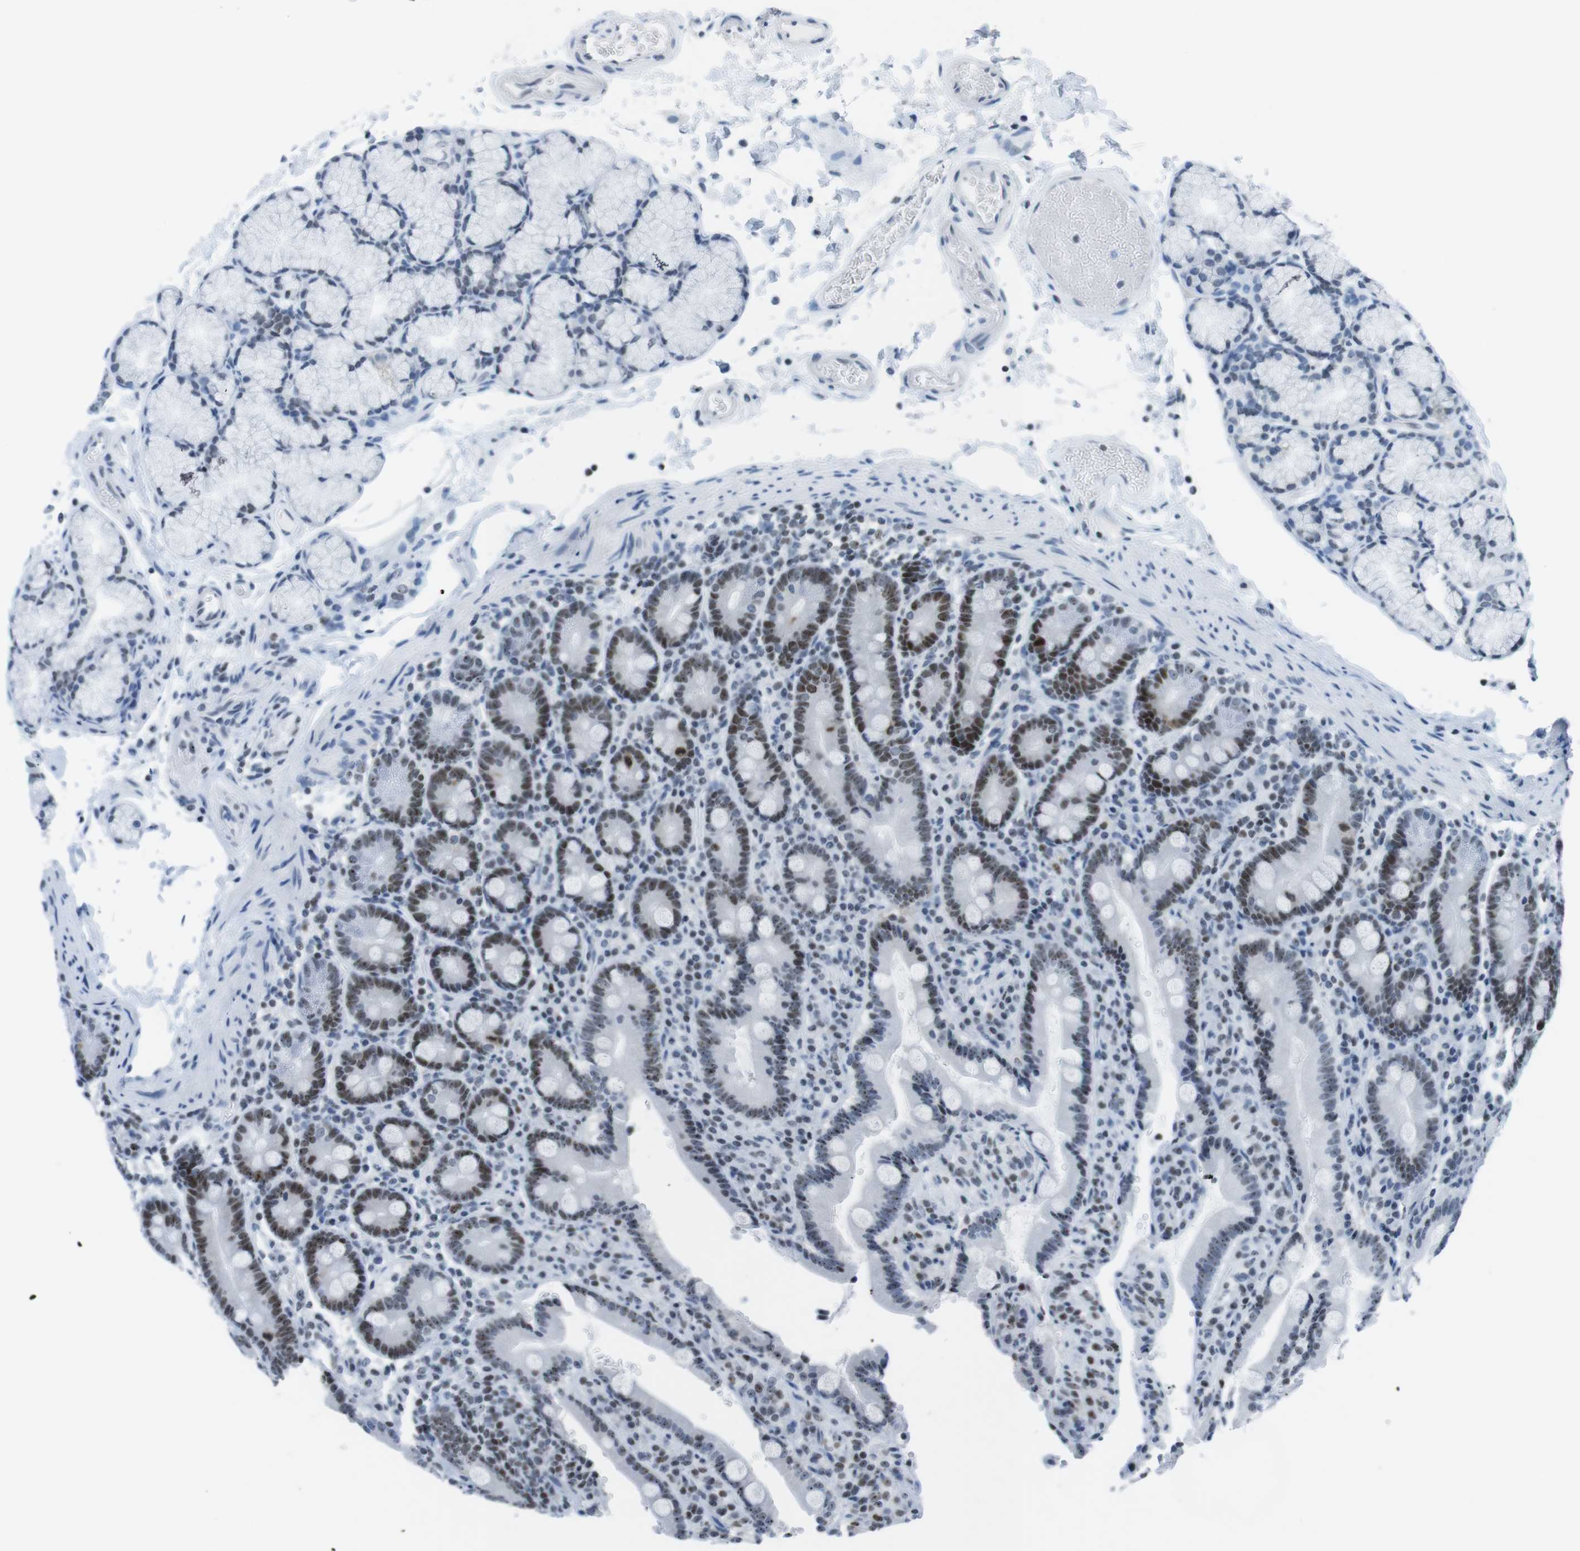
{"staining": {"intensity": "moderate", "quantity": "25%-75%", "location": "nuclear"}, "tissue": "duodenum", "cell_type": "Glandular cells", "image_type": "normal", "snomed": [{"axis": "morphology", "description": "Normal tissue, NOS"}, {"axis": "topography", "description": "Small intestine, NOS"}], "caption": "Protein expression analysis of benign duodenum shows moderate nuclear staining in about 25%-75% of glandular cells.", "gene": "NIFK", "patient": {"sex": "female", "age": 71}}